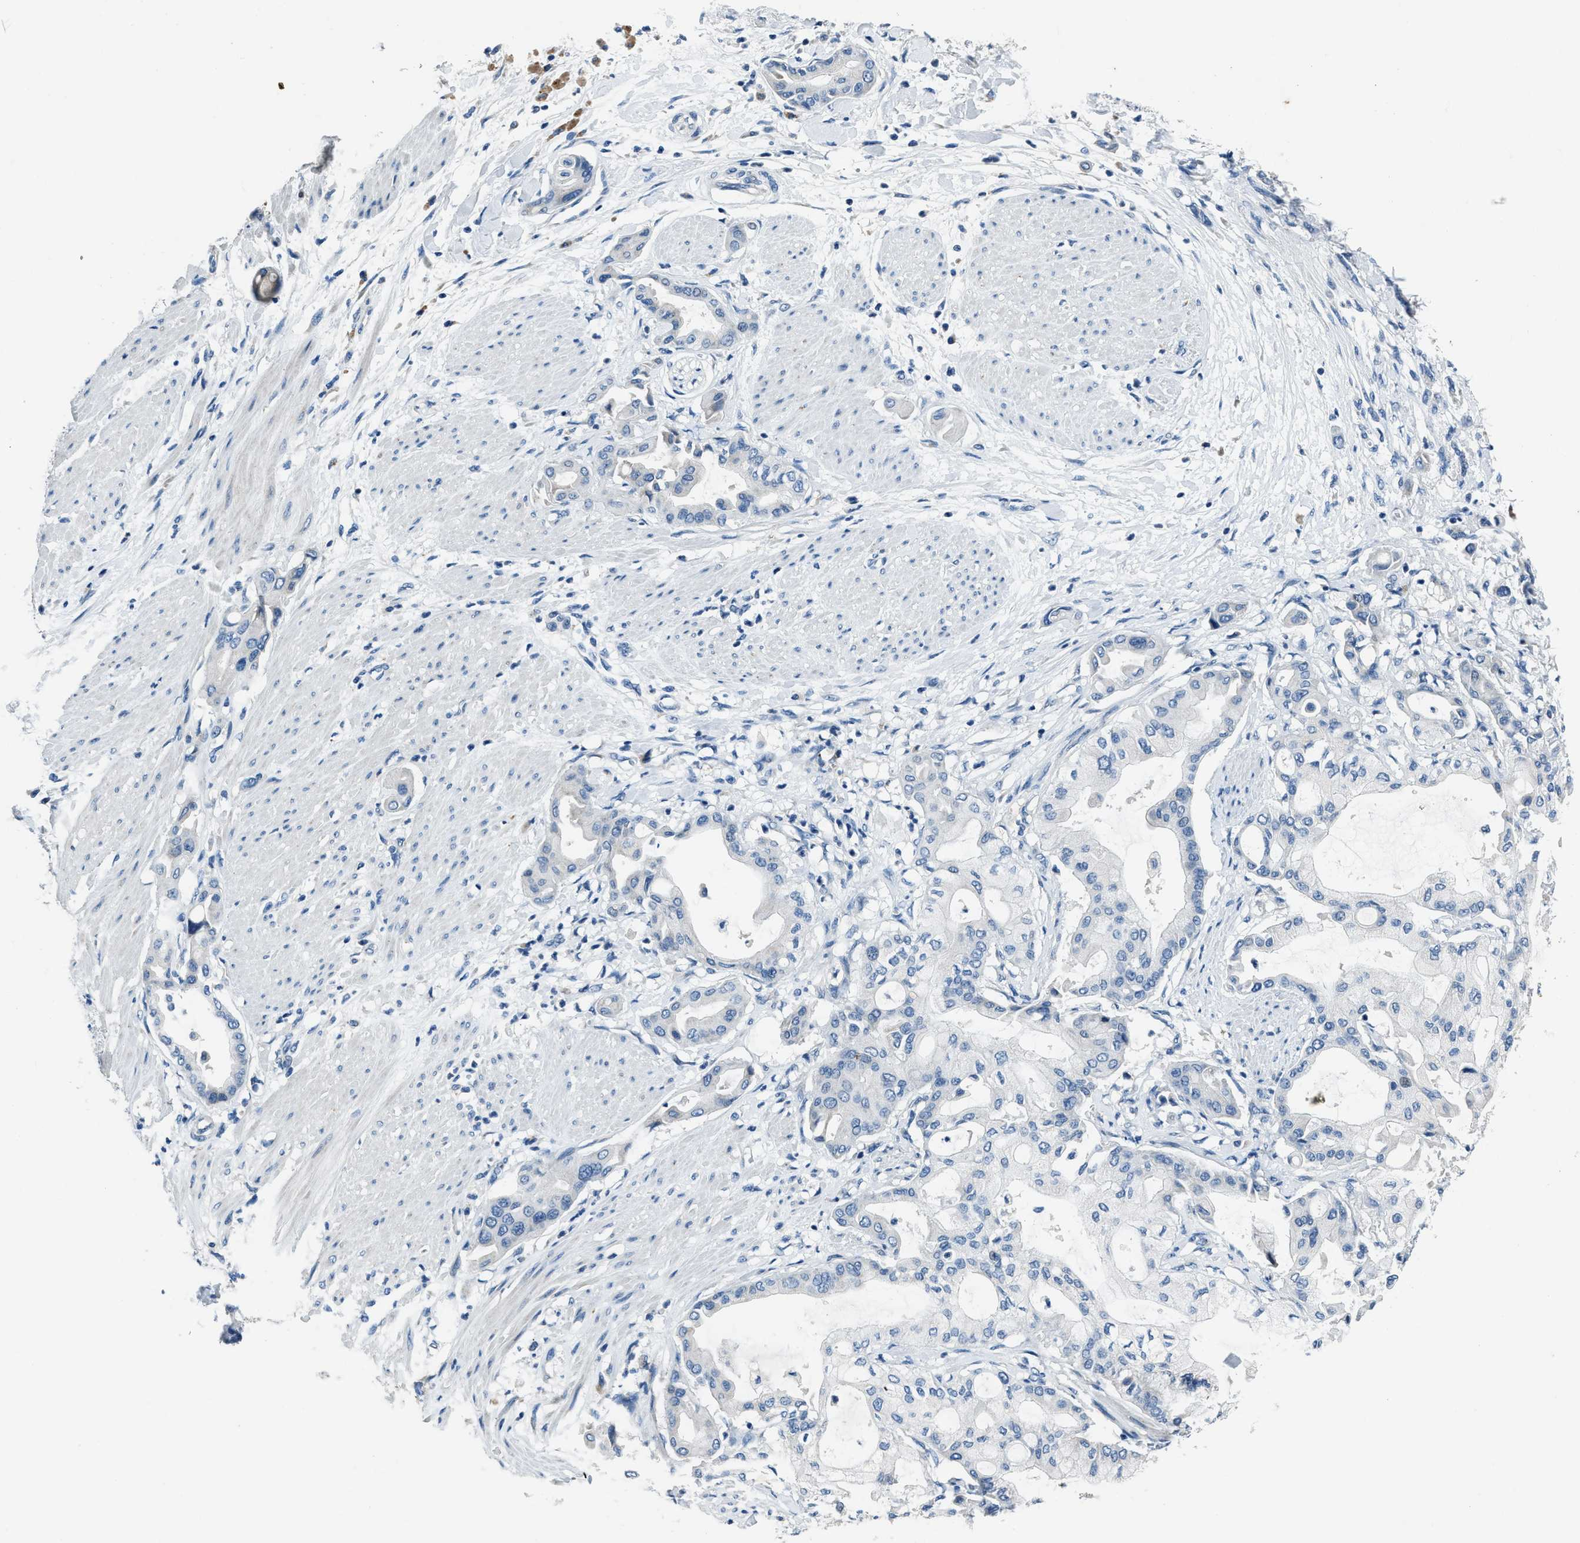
{"staining": {"intensity": "negative", "quantity": "none", "location": "none"}, "tissue": "pancreatic cancer", "cell_type": "Tumor cells", "image_type": "cancer", "snomed": [{"axis": "morphology", "description": "Adenocarcinoma, NOS"}, {"axis": "morphology", "description": "Adenocarcinoma, metastatic, NOS"}, {"axis": "topography", "description": "Lymph node"}, {"axis": "topography", "description": "Pancreas"}, {"axis": "topography", "description": "Duodenum"}], "caption": "Immunohistochemical staining of human pancreatic adenocarcinoma exhibits no significant positivity in tumor cells.", "gene": "ADAM2", "patient": {"sex": "female", "age": 64}}